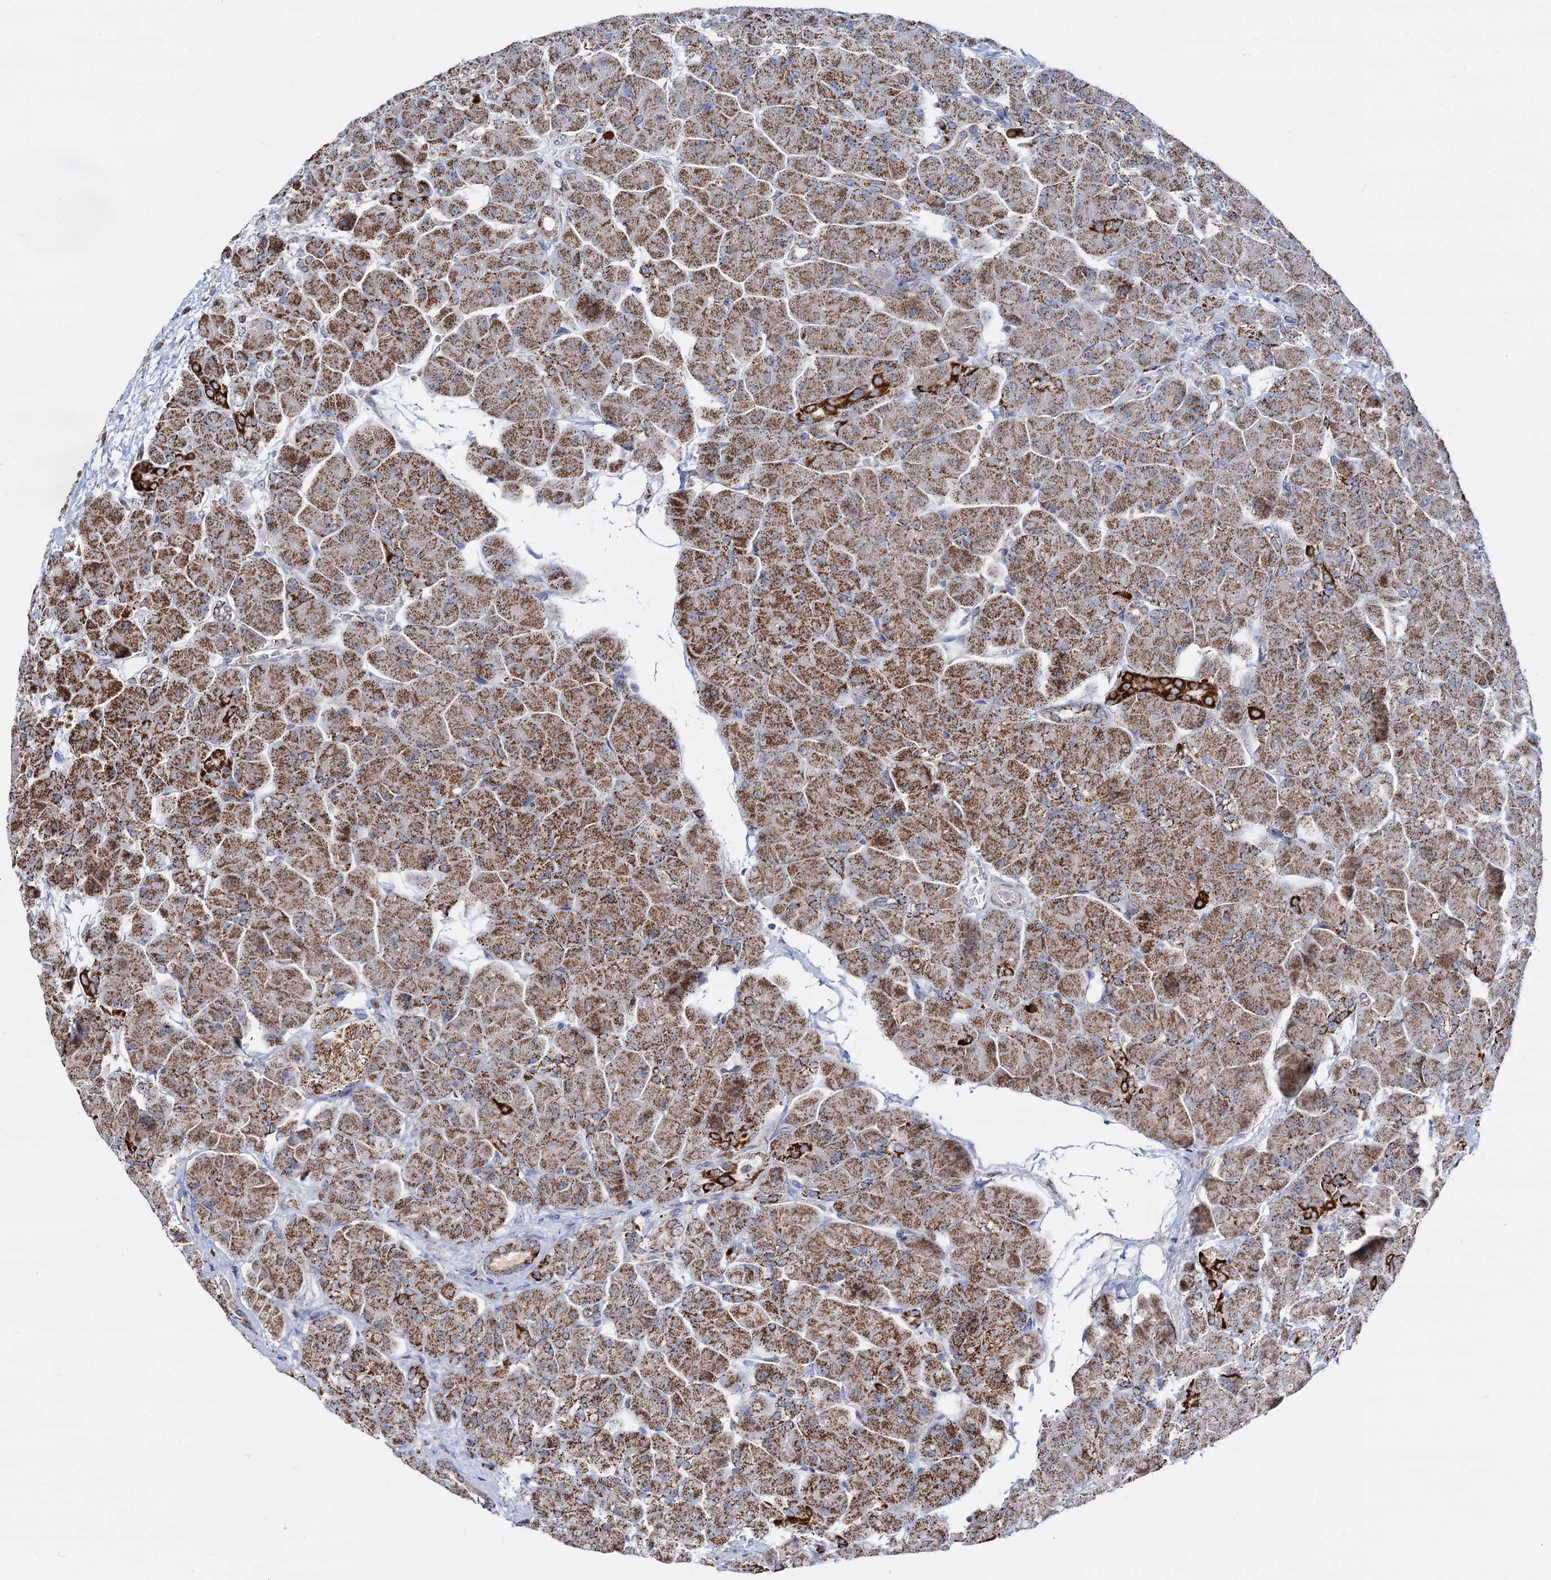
{"staining": {"intensity": "strong", "quantity": ">75%", "location": "cytoplasmic/membranous"}, "tissue": "pancreas", "cell_type": "Exocrine glandular cells", "image_type": "normal", "snomed": [{"axis": "morphology", "description": "Normal tissue, NOS"}, {"axis": "topography", "description": "Pancreas"}], "caption": "Benign pancreas was stained to show a protein in brown. There is high levels of strong cytoplasmic/membranous staining in approximately >75% of exocrine glandular cells.", "gene": "C2CD3", "patient": {"sex": "male", "age": 66}}